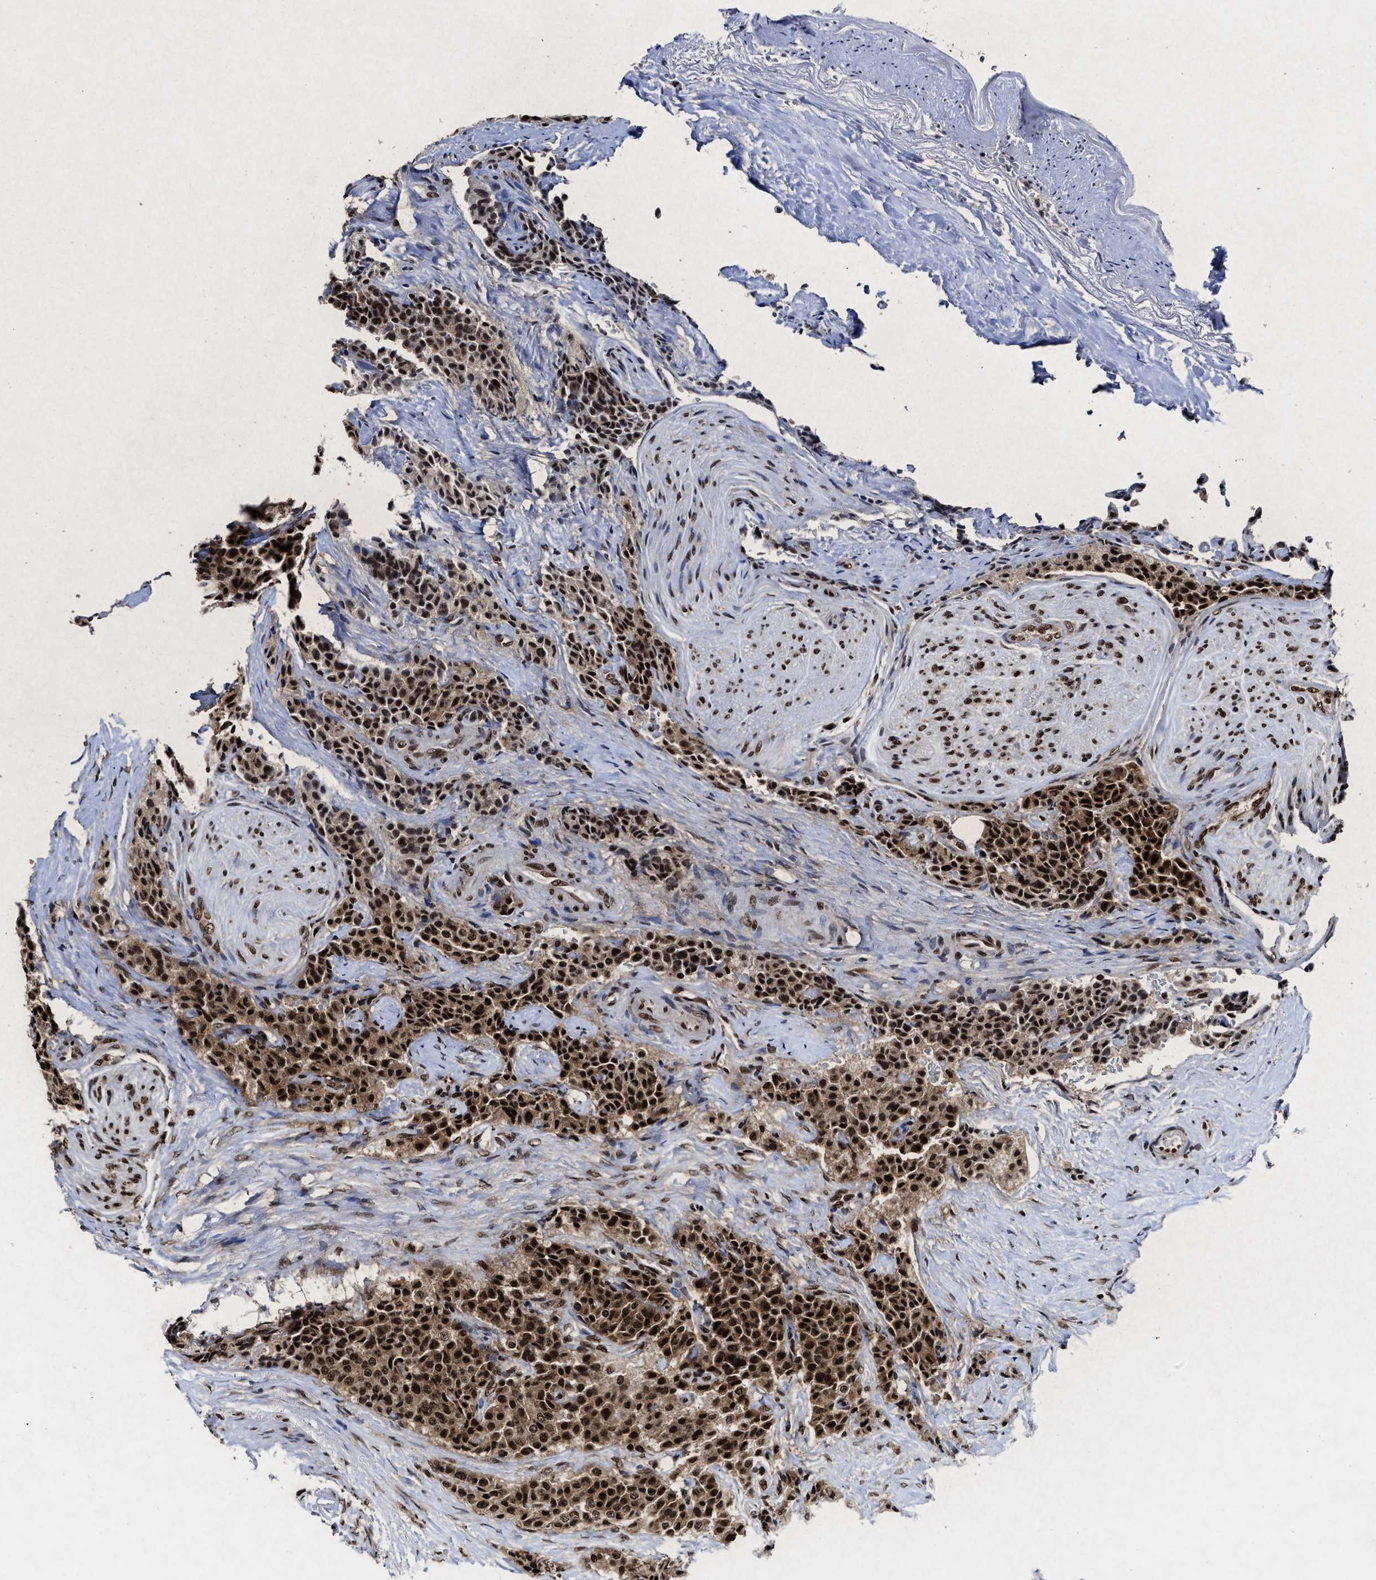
{"staining": {"intensity": "strong", "quantity": ">75%", "location": "cytoplasmic/membranous,nuclear"}, "tissue": "carcinoid", "cell_type": "Tumor cells", "image_type": "cancer", "snomed": [{"axis": "morphology", "description": "Carcinoid, malignant, NOS"}, {"axis": "topography", "description": "Colon"}], "caption": "A micrograph of carcinoid (malignant) stained for a protein demonstrates strong cytoplasmic/membranous and nuclear brown staining in tumor cells.", "gene": "ALYREF", "patient": {"sex": "female", "age": 61}}